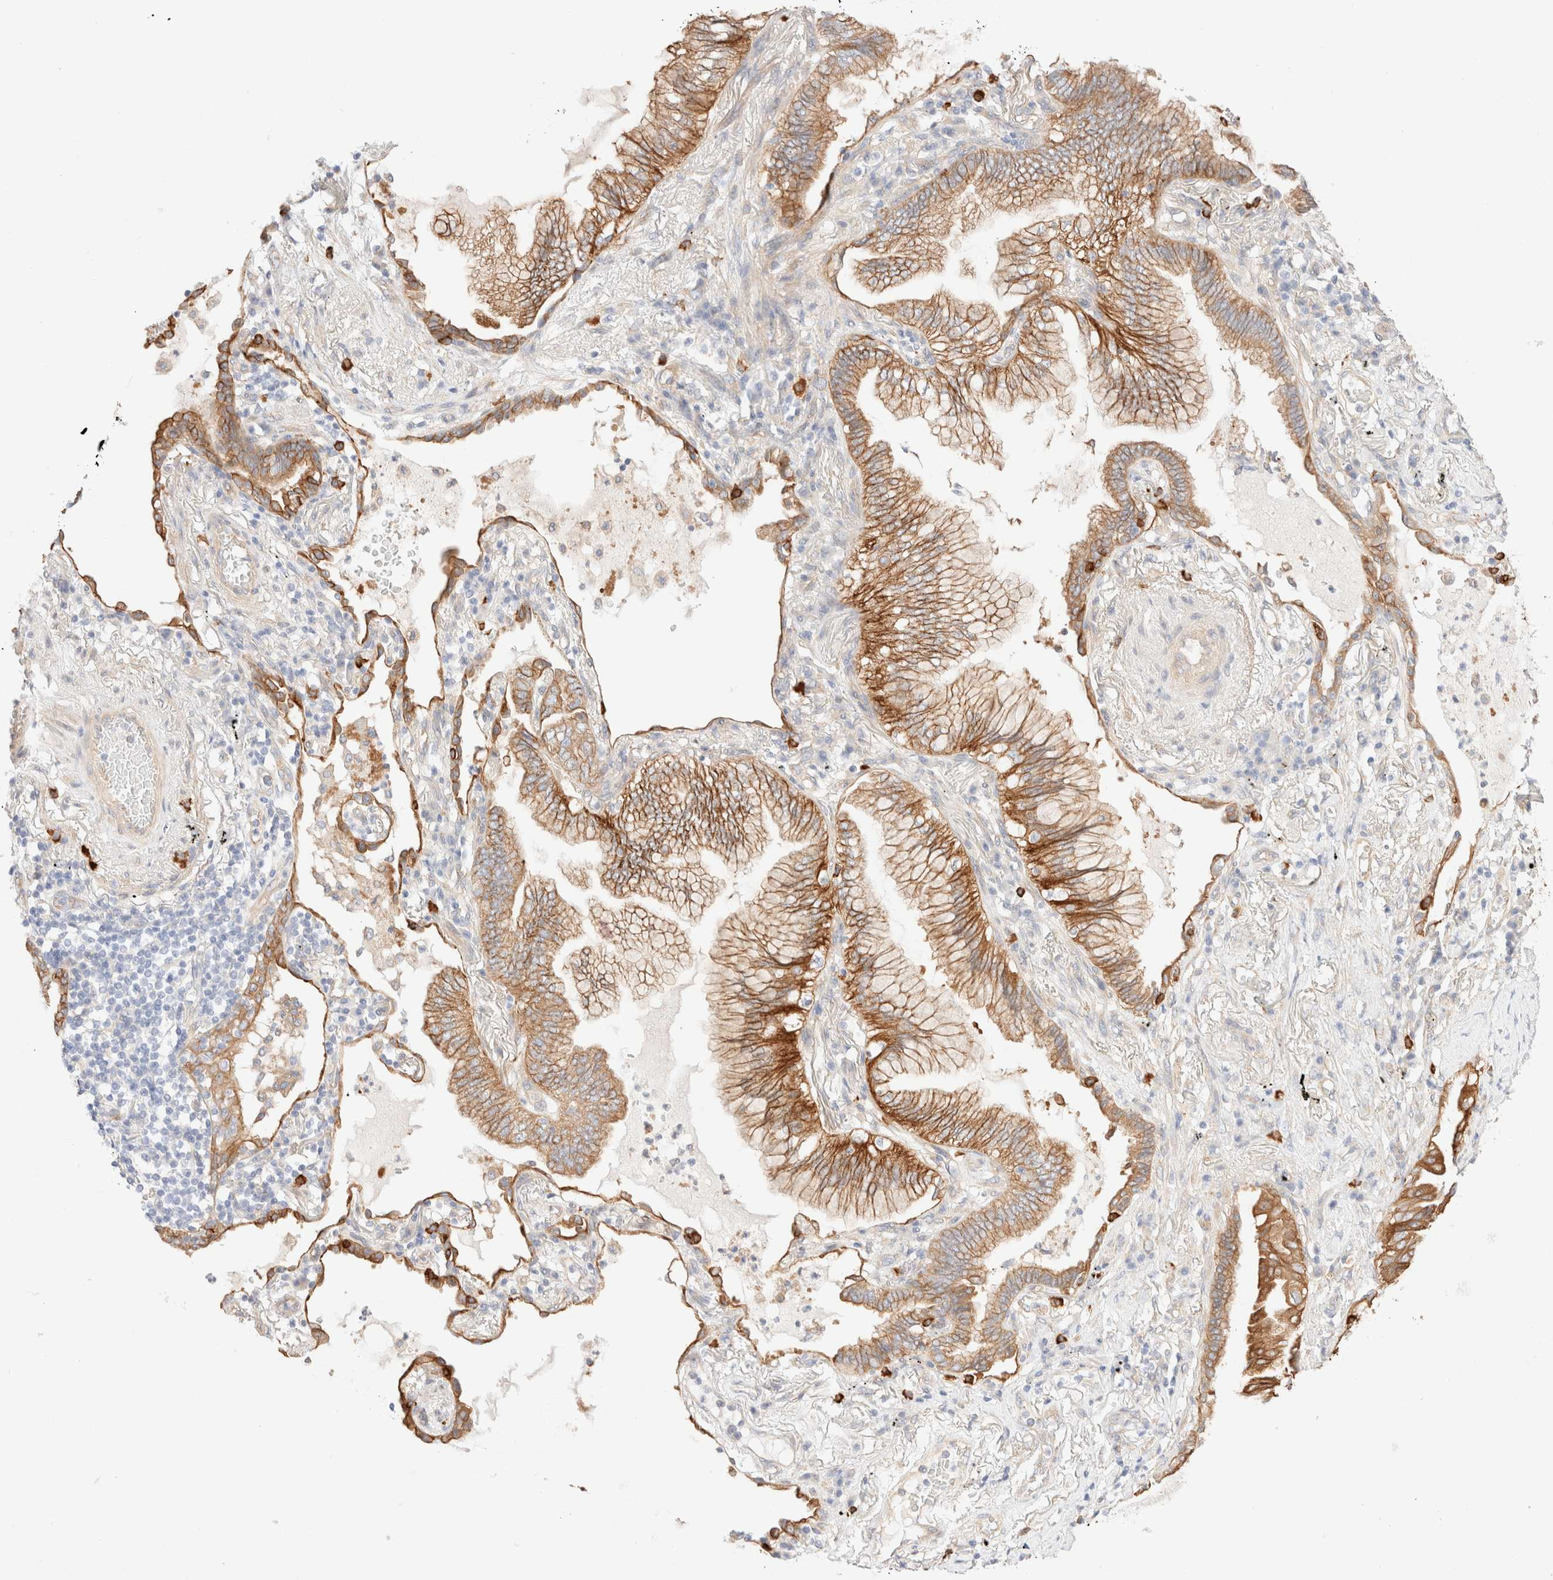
{"staining": {"intensity": "strong", "quantity": ">75%", "location": "cytoplasmic/membranous"}, "tissue": "lung cancer", "cell_type": "Tumor cells", "image_type": "cancer", "snomed": [{"axis": "morphology", "description": "Adenocarcinoma, NOS"}, {"axis": "topography", "description": "Lung"}], "caption": "The immunohistochemical stain highlights strong cytoplasmic/membranous staining in tumor cells of adenocarcinoma (lung) tissue. (DAB = brown stain, brightfield microscopy at high magnification).", "gene": "NIBAN2", "patient": {"sex": "female", "age": 70}}